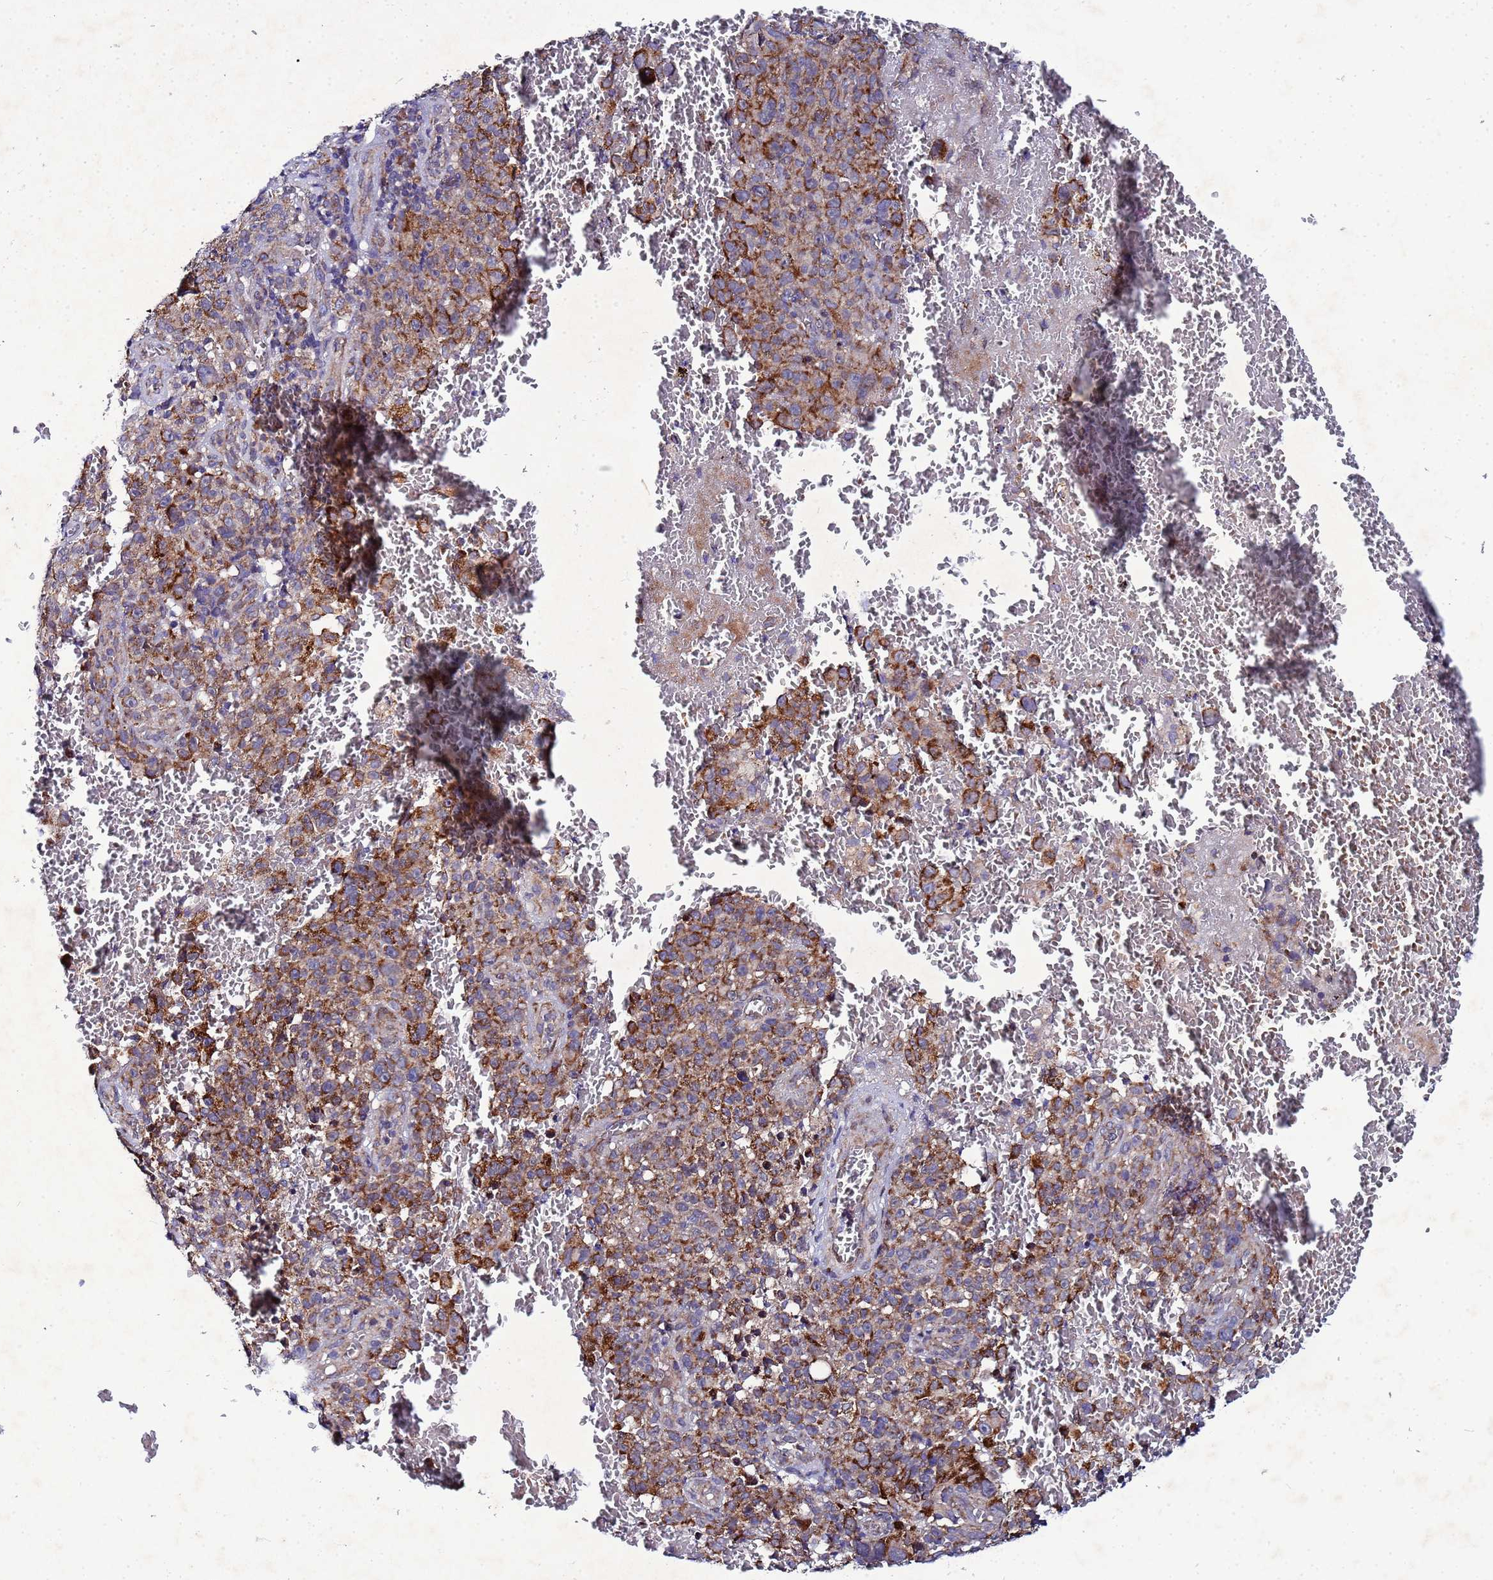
{"staining": {"intensity": "strong", "quantity": ">75%", "location": "cytoplasmic/membranous"}, "tissue": "melanoma", "cell_type": "Tumor cells", "image_type": "cancer", "snomed": [{"axis": "morphology", "description": "Malignant melanoma, NOS"}, {"axis": "topography", "description": "Skin"}], "caption": "Protein expression analysis of malignant melanoma exhibits strong cytoplasmic/membranous staining in about >75% of tumor cells. Using DAB (3,3'-diaminobenzidine) (brown) and hematoxylin (blue) stains, captured at high magnification using brightfield microscopy.", "gene": "FAHD2A", "patient": {"sex": "female", "age": 82}}